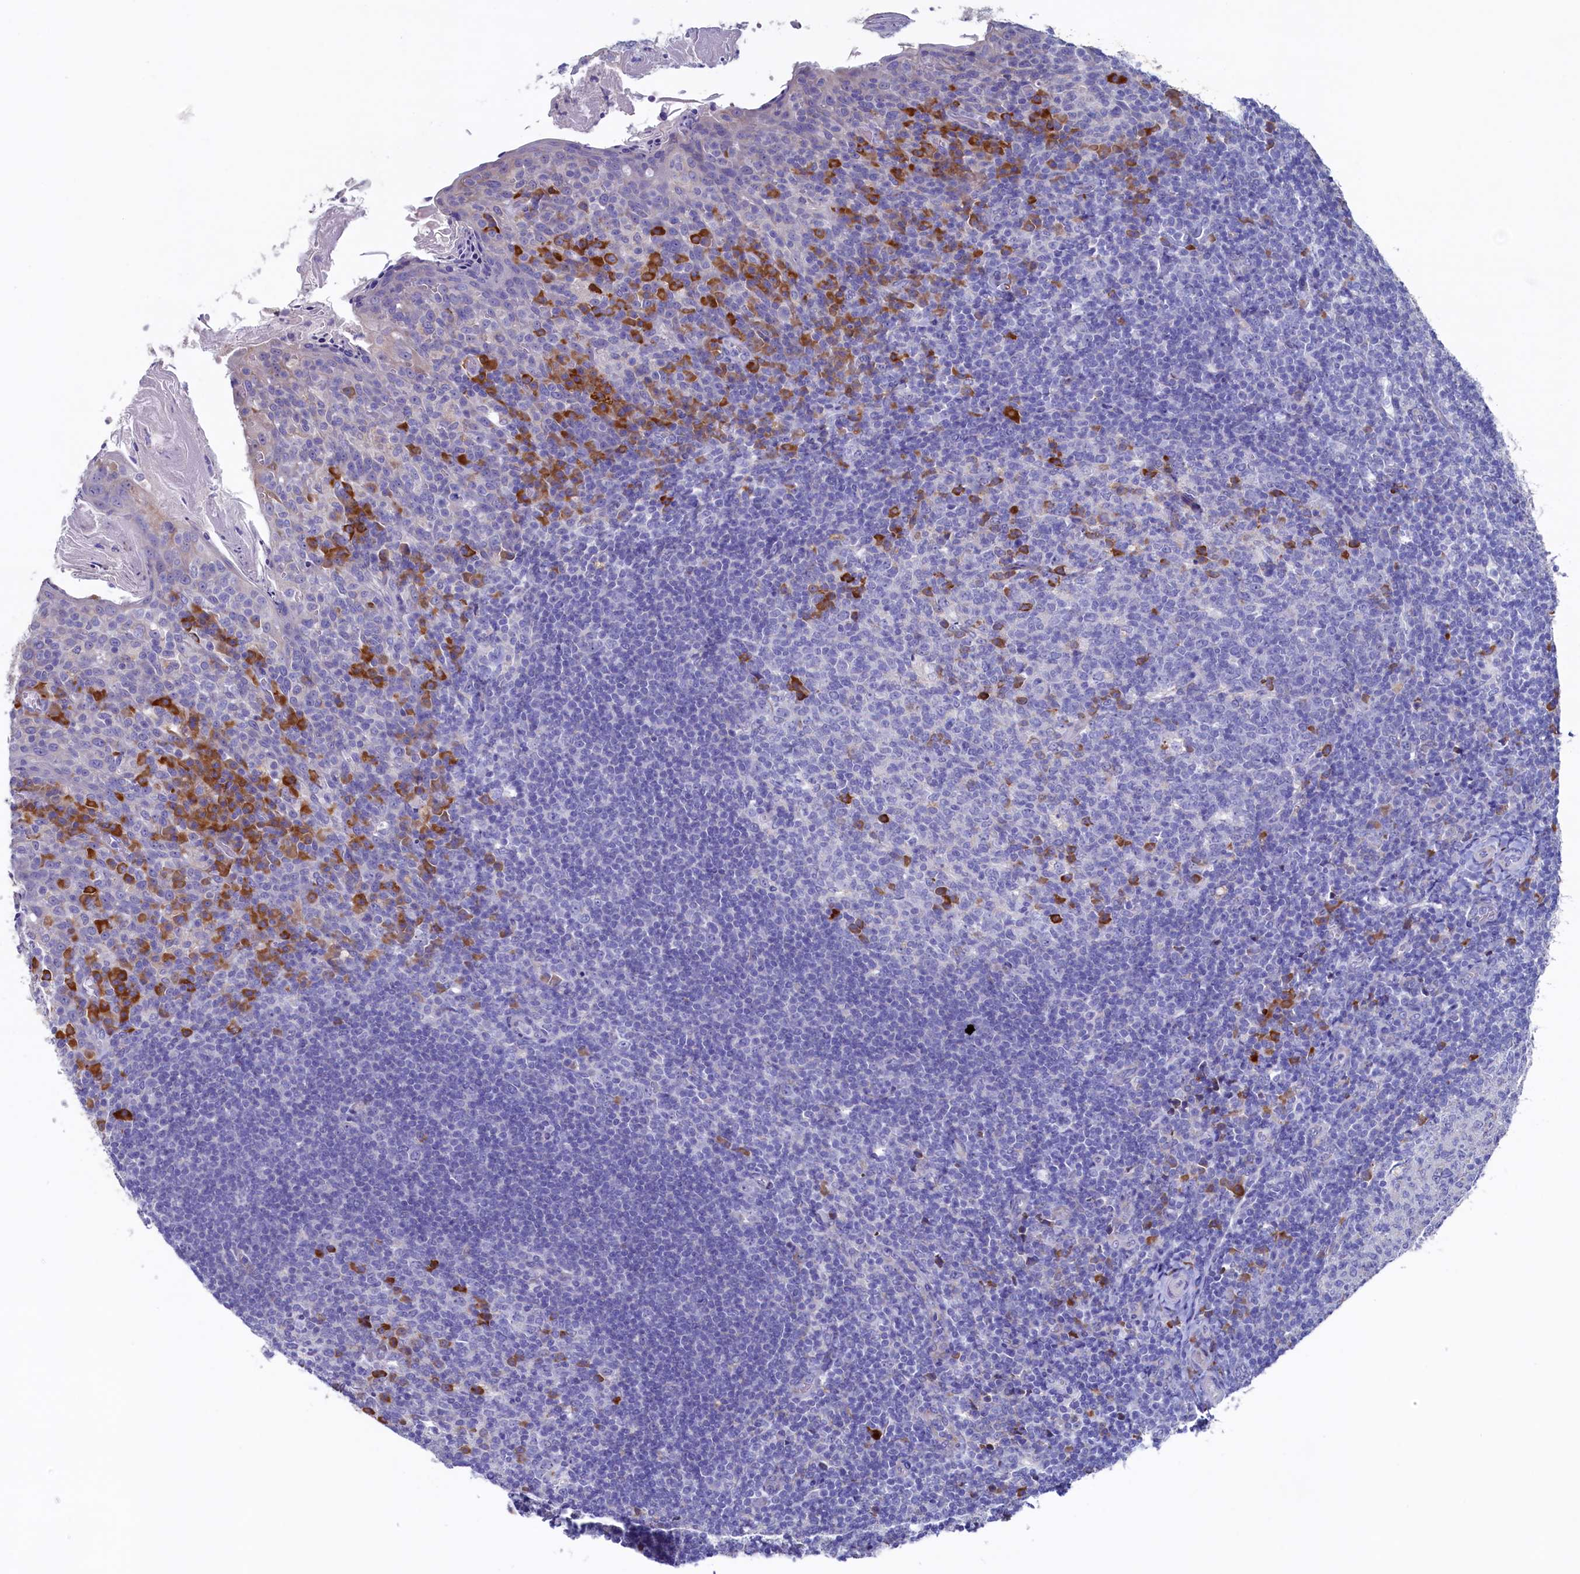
{"staining": {"intensity": "strong", "quantity": "<25%", "location": "cytoplasmic/membranous"}, "tissue": "tonsil", "cell_type": "Germinal center cells", "image_type": "normal", "snomed": [{"axis": "morphology", "description": "Normal tissue, NOS"}, {"axis": "topography", "description": "Tonsil"}], "caption": "Strong cytoplasmic/membranous positivity is seen in approximately <25% of germinal center cells in normal tonsil.", "gene": "CBLIF", "patient": {"sex": "female", "age": 10}}